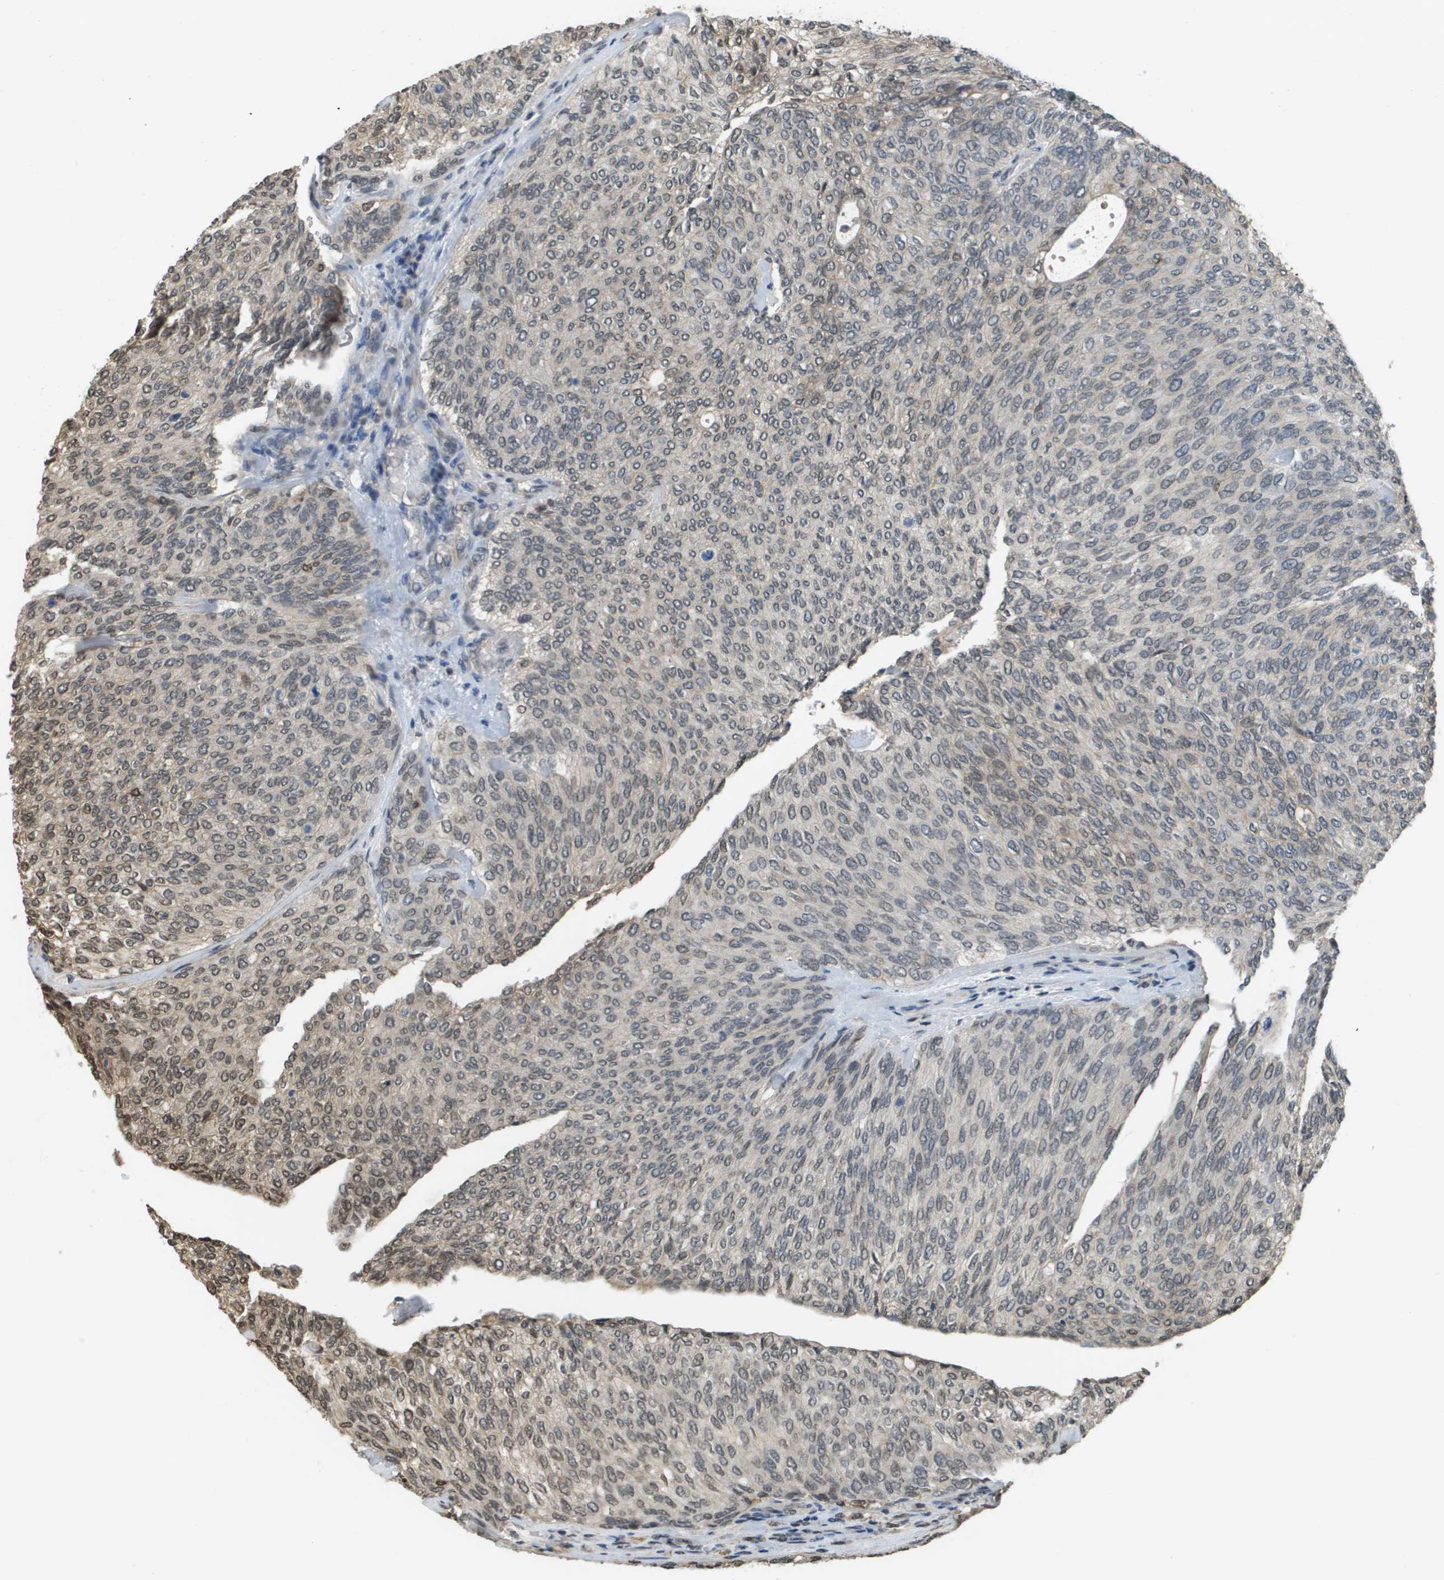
{"staining": {"intensity": "moderate", "quantity": "<25%", "location": "nuclear"}, "tissue": "urothelial cancer", "cell_type": "Tumor cells", "image_type": "cancer", "snomed": [{"axis": "morphology", "description": "Urothelial carcinoma, Low grade"}, {"axis": "topography", "description": "Urinary bladder"}], "caption": "IHC of urothelial carcinoma (low-grade) displays low levels of moderate nuclear staining in approximately <25% of tumor cells.", "gene": "NDRG2", "patient": {"sex": "female", "age": 79}}